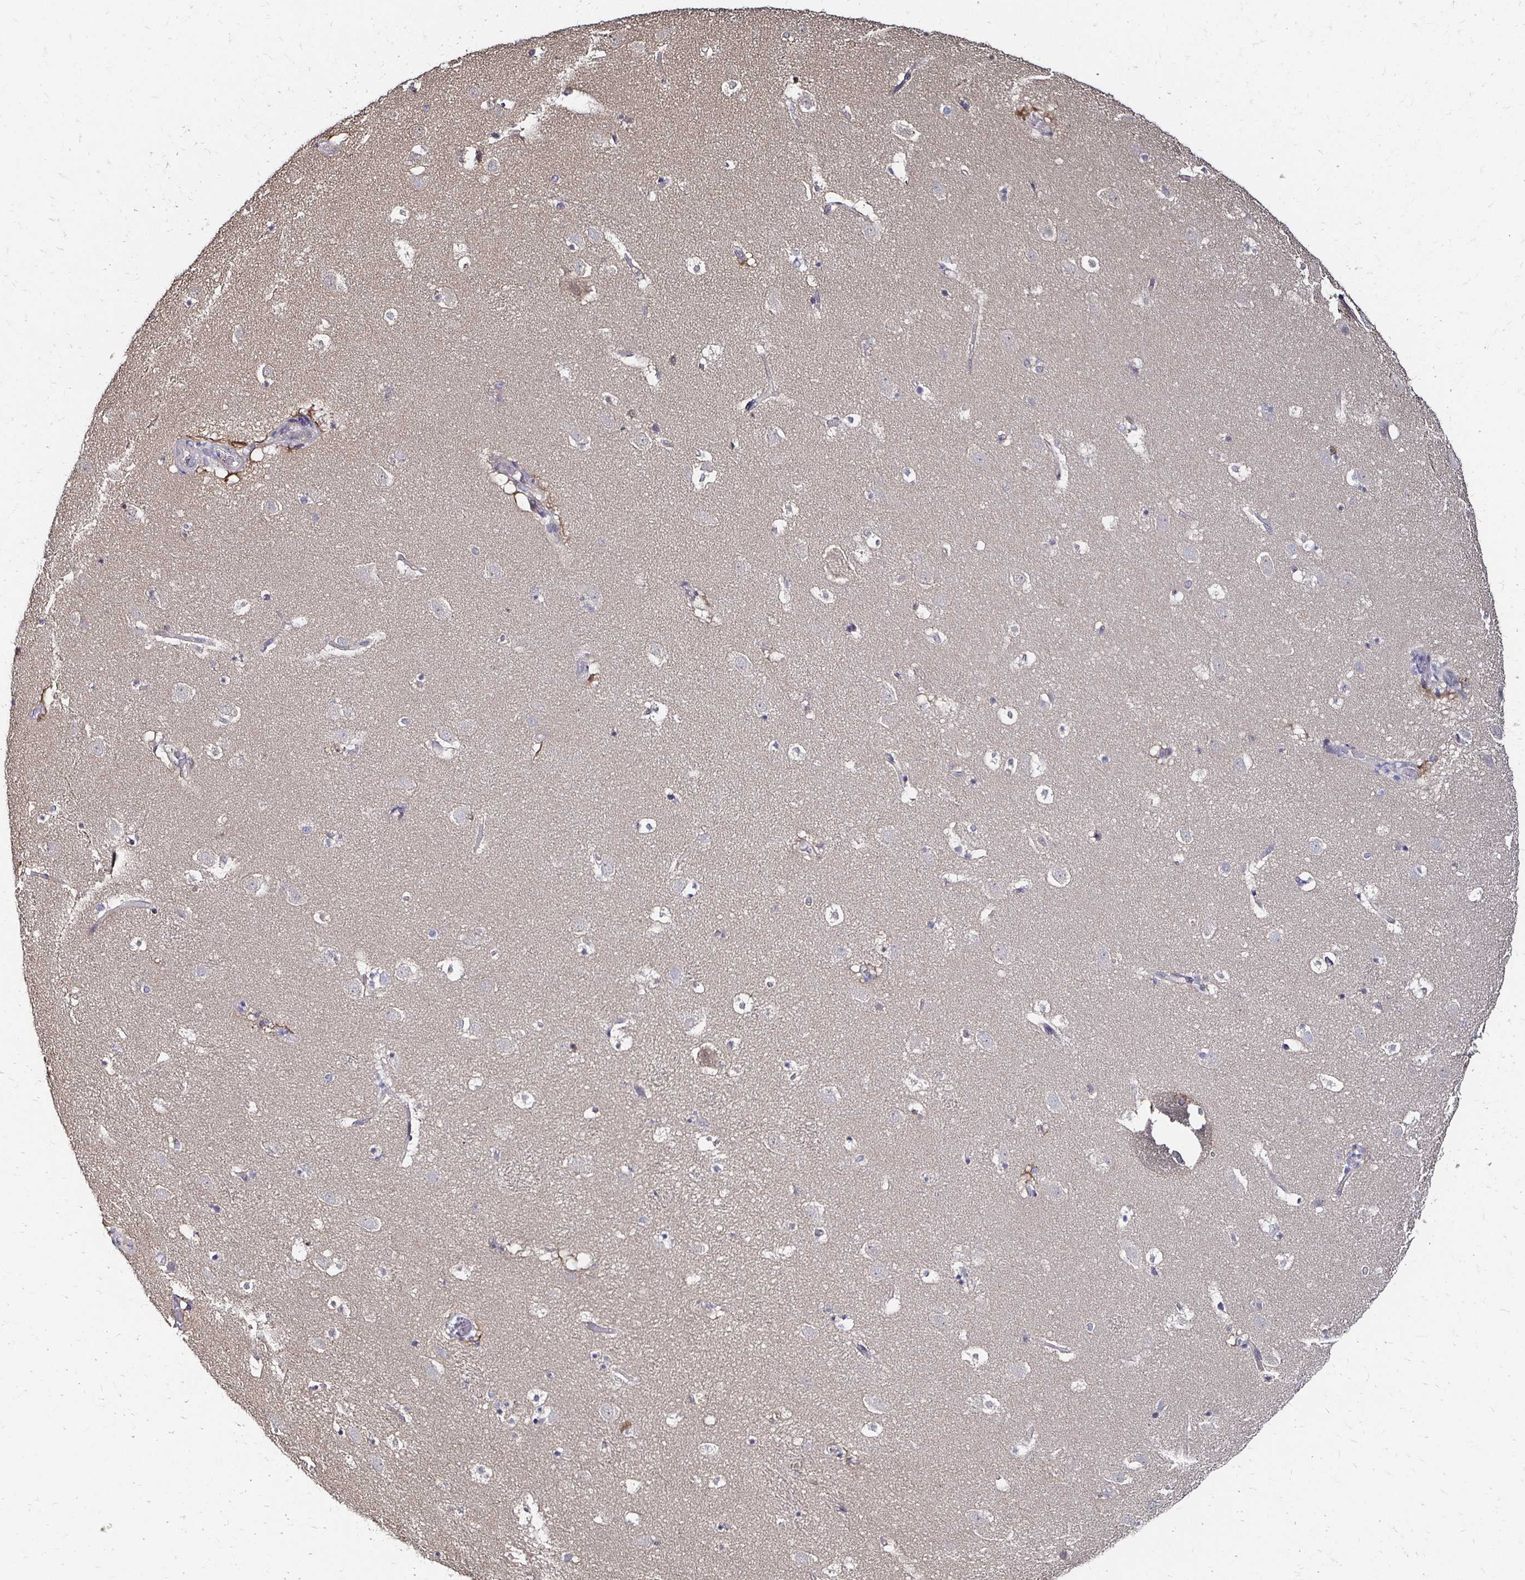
{"staining": {"intensity": "negative", "quantity": "none", "location": "none"}, "tissue": "caudate", "cell_type": "Glial cells", "image_type": "normal", "snomed": [{"axis": "morphology", "description": "Normal tissue, NOS"}, {"axis": "topography", "description": "Lateral ventricle wall"}], "caption": "High magnification brightfield microscopy of benign caudate stained with DAB (3,3'-diaminobenzidine) (brown) and counterstained with hematoxylin (blue): glial cells show no significant positivity.", "gene": "TXN", "patient": {"sex": "male", "age": 37}}